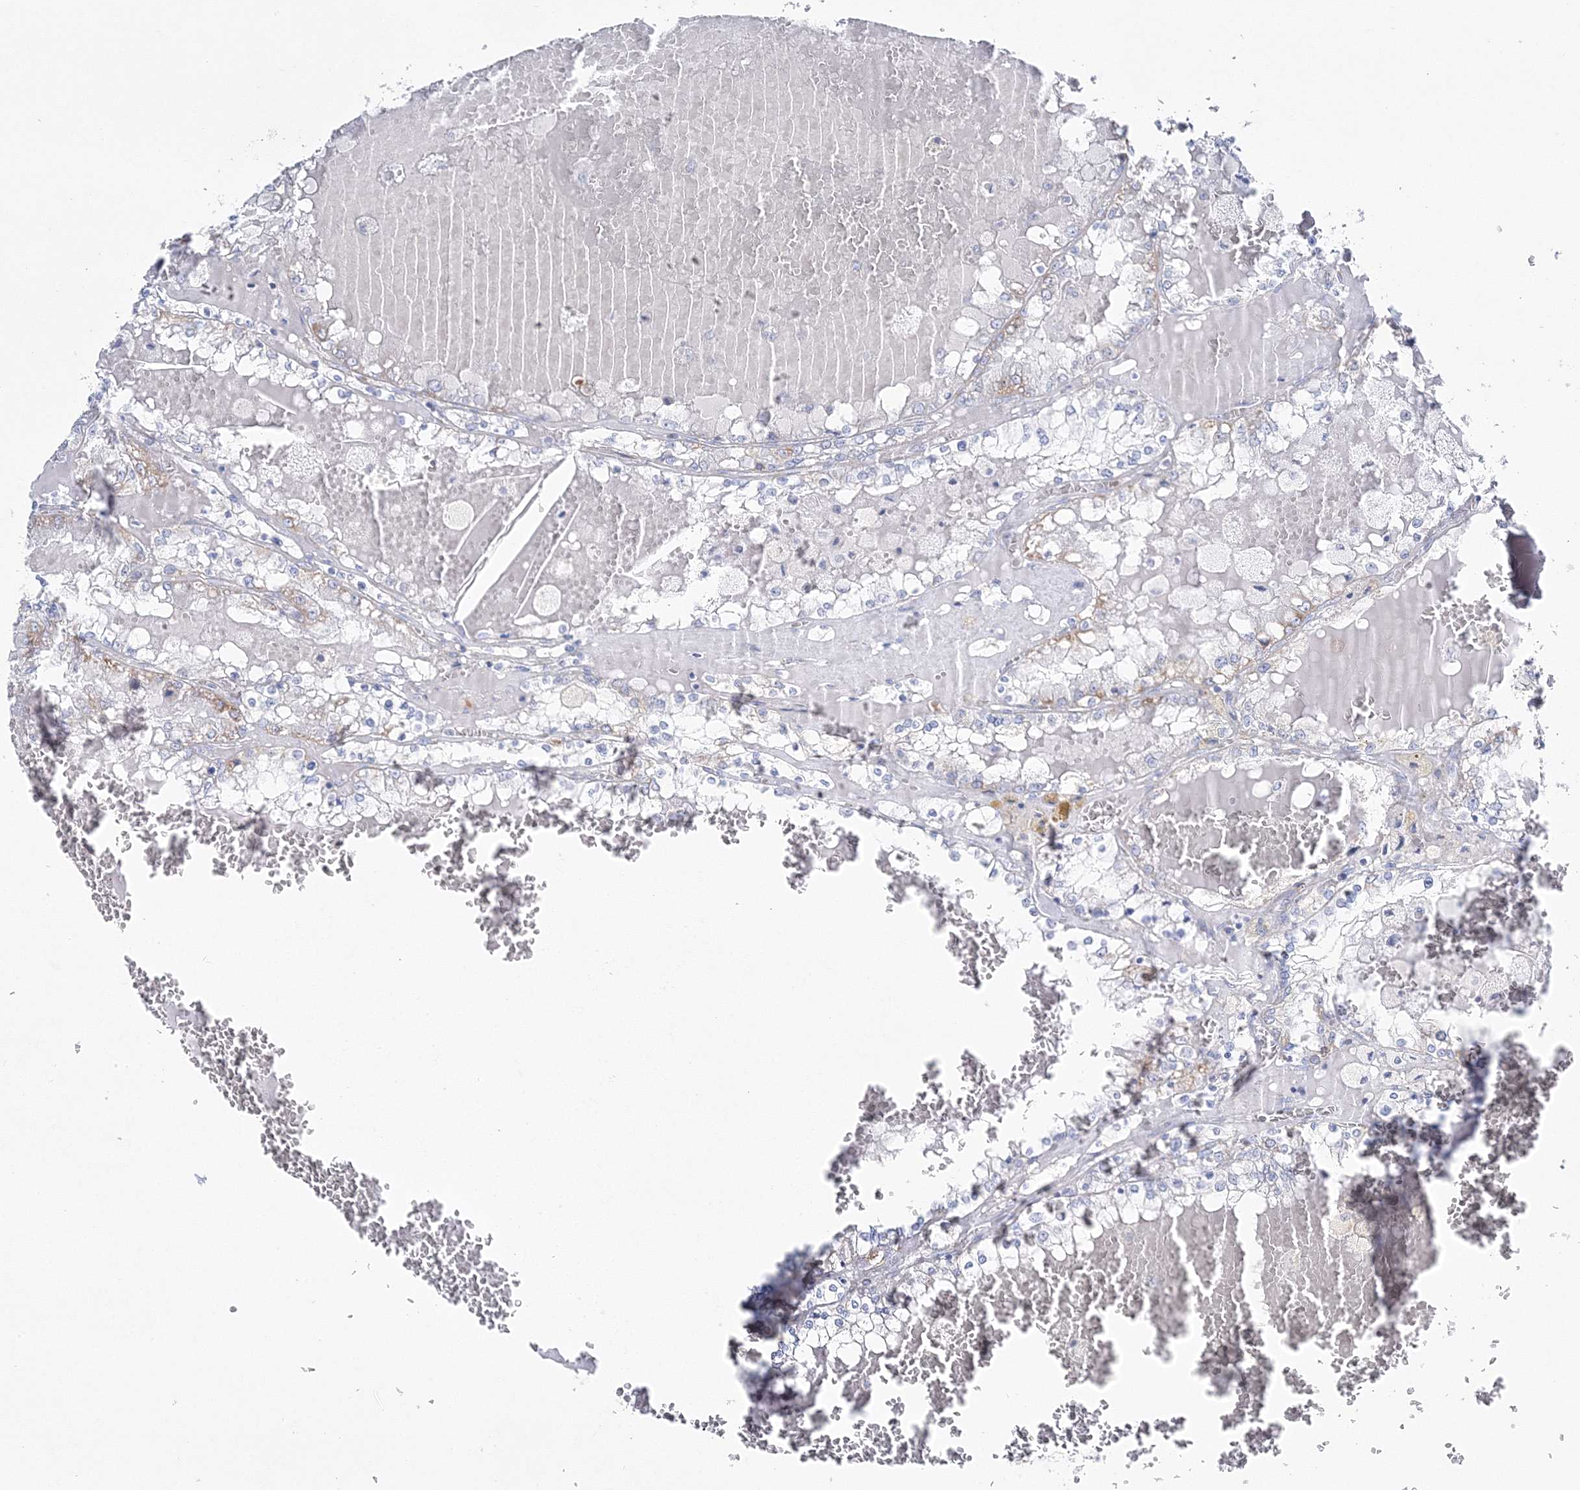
{"staining": {"intensity": "negative", "quantity": "none", "location": "none"}, "tissue": "renal cancer", "cell_type": "Tumor cells", "image_type": "cancer", "snomed": [{"axis": "morphology", "description": "Adenocarcinoma, NOS"}, {"axis": "topography", "description": "Kidney"}], "caption": "Immunohistochemical staining of renal adenocarcinoma exhibits no significant positivity in tumor cells. The staining is performed using DAB (3,3'-diaminobenzidine) brown chromogen with nuclei counter-stained in using hematoxylin.", "gene": "HIBCH", "patient": {"sex": "female", "age": 56}}